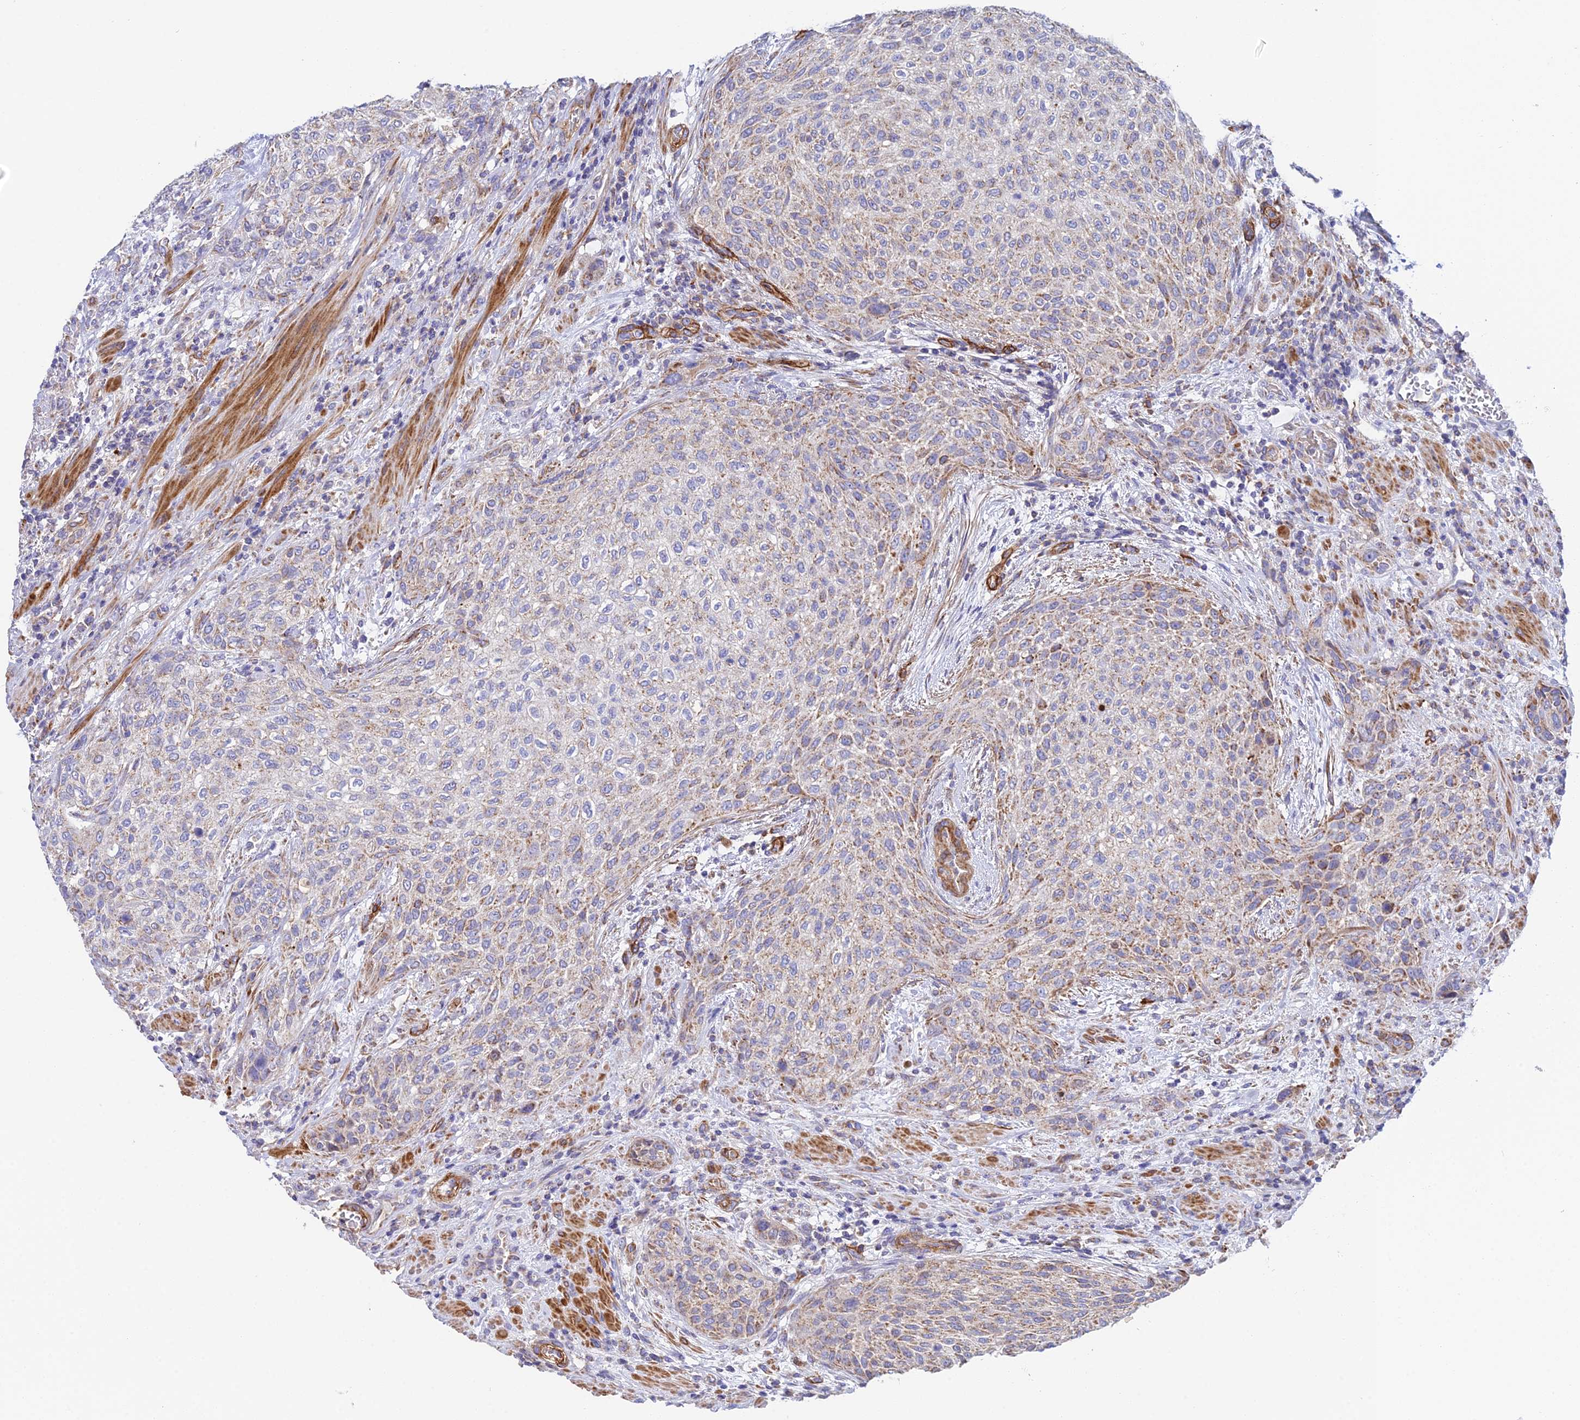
{"staining": {"intensity": "weak", "quantity": "25%-75%", "location": "cytoplasmic/membranous"}, "tissue": "urothelial cancer", "cell_type": "Tumor cells", "image_type": "cancer", "snomed": [{"axis": "morphology", "description": "Urothelial carcinoma, High grade"}, {"axis": "topography", "description": "Urinary bladder"}], "caption": "A low amount of weak cytoplasmic/membranous expression is present in approximately 25%-75% of tumor cells in urothelial cancer tissue.", "gene": "CSPG4", "patient": {"sex": "male", "age": 35}}